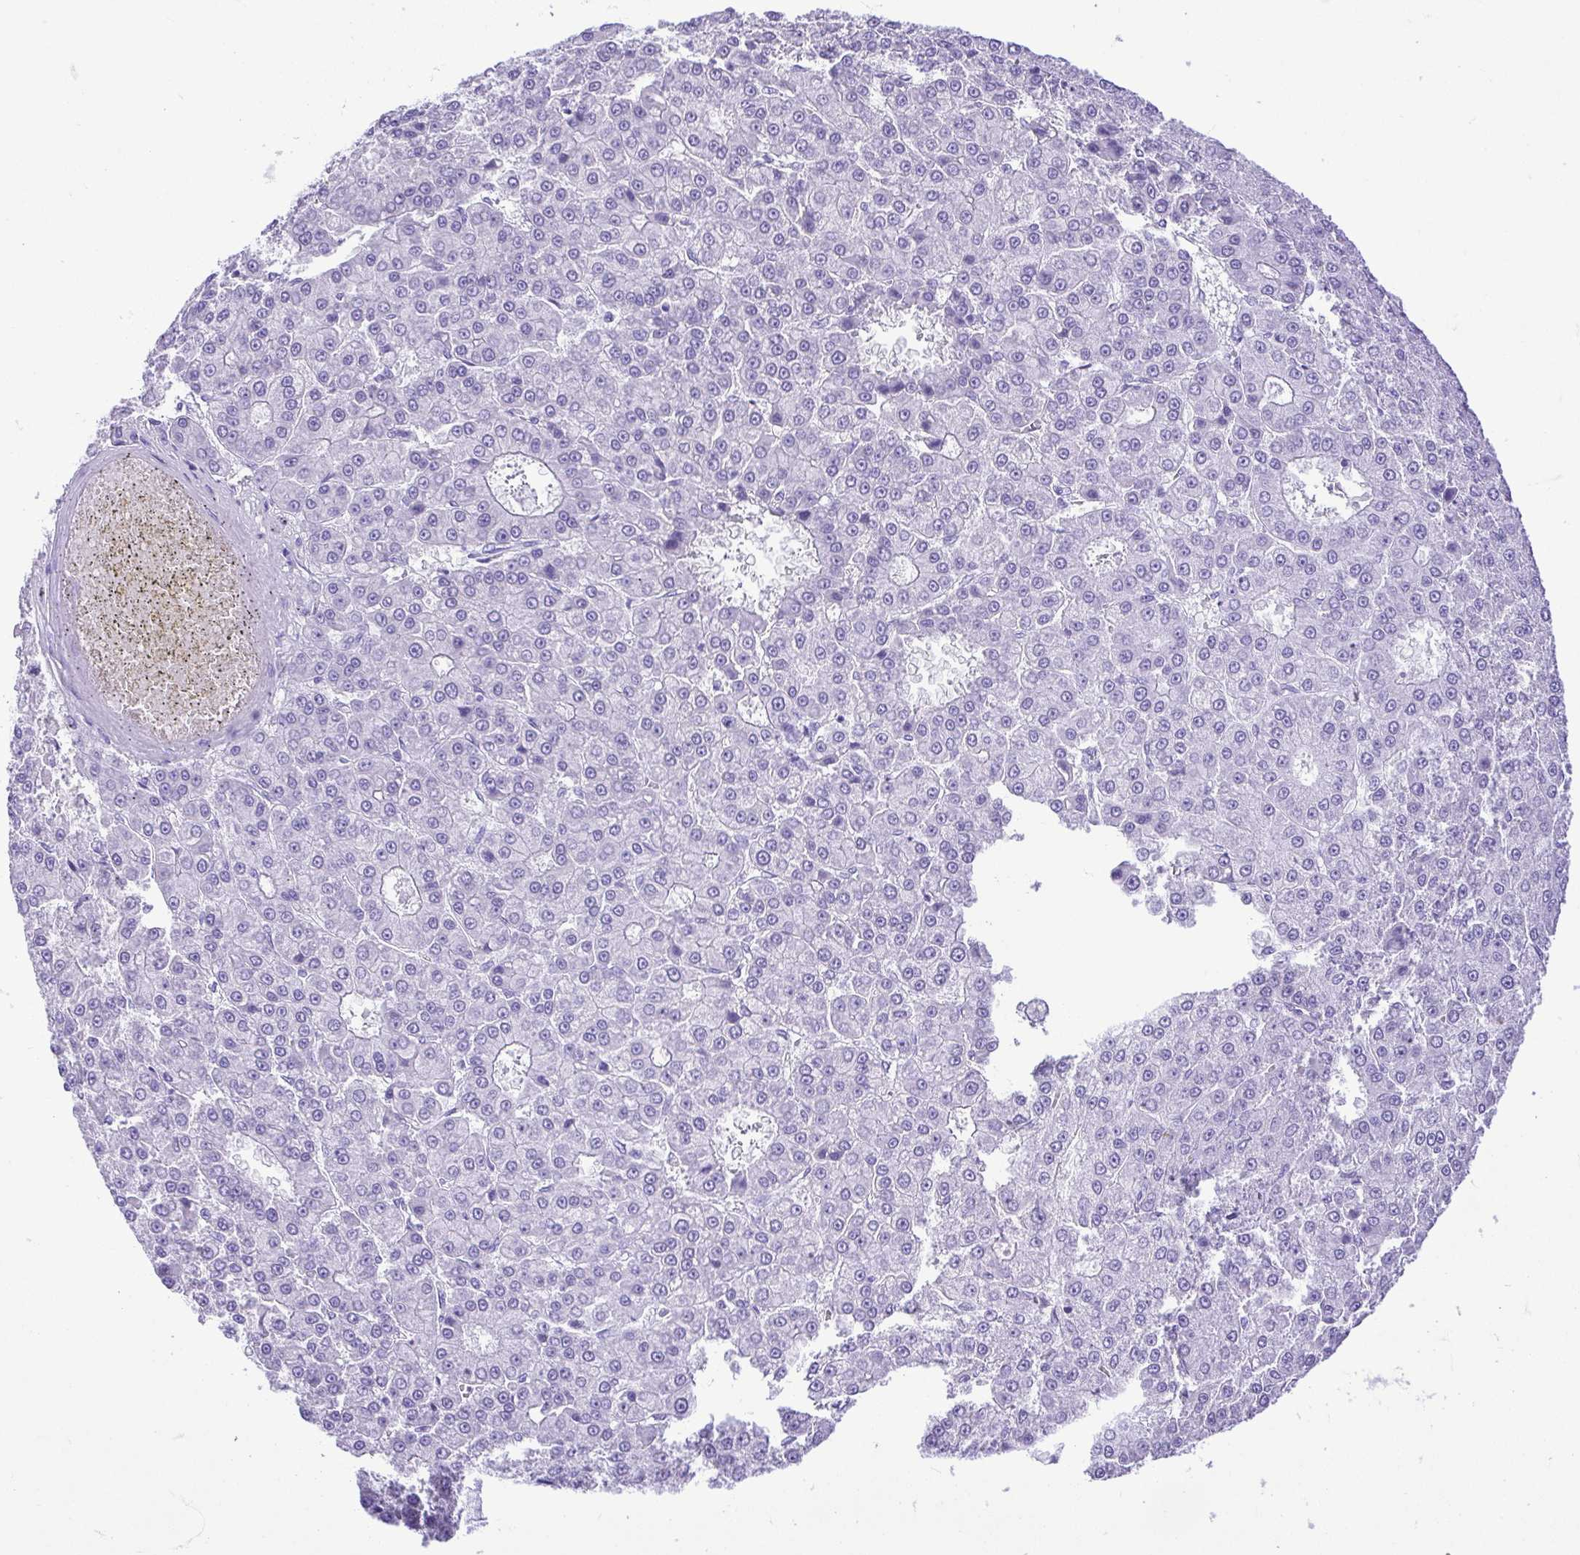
{"staining": {"intensity": "negative", "quantity": "none", "location": "none"}, "tissue": "liver cancer", "cell_type": "Tumor cells", "image_type": "cancer", "snomed": [{"axis": "morphology", "description": "Carcinoma, Hepatocellular, NOS"}, {"axis": "topography", "description": "Liver"}], "caption": "Immunohistochemistry image of human liver cancer stained for a protein (brown), which displays no staining in tumor cells. The staining is performed using DAB brown chromogen with nuclei counter-stained in using hematoxylin.", "gene": "CDSN", "patient": {"sex": "male", "age": 70}}